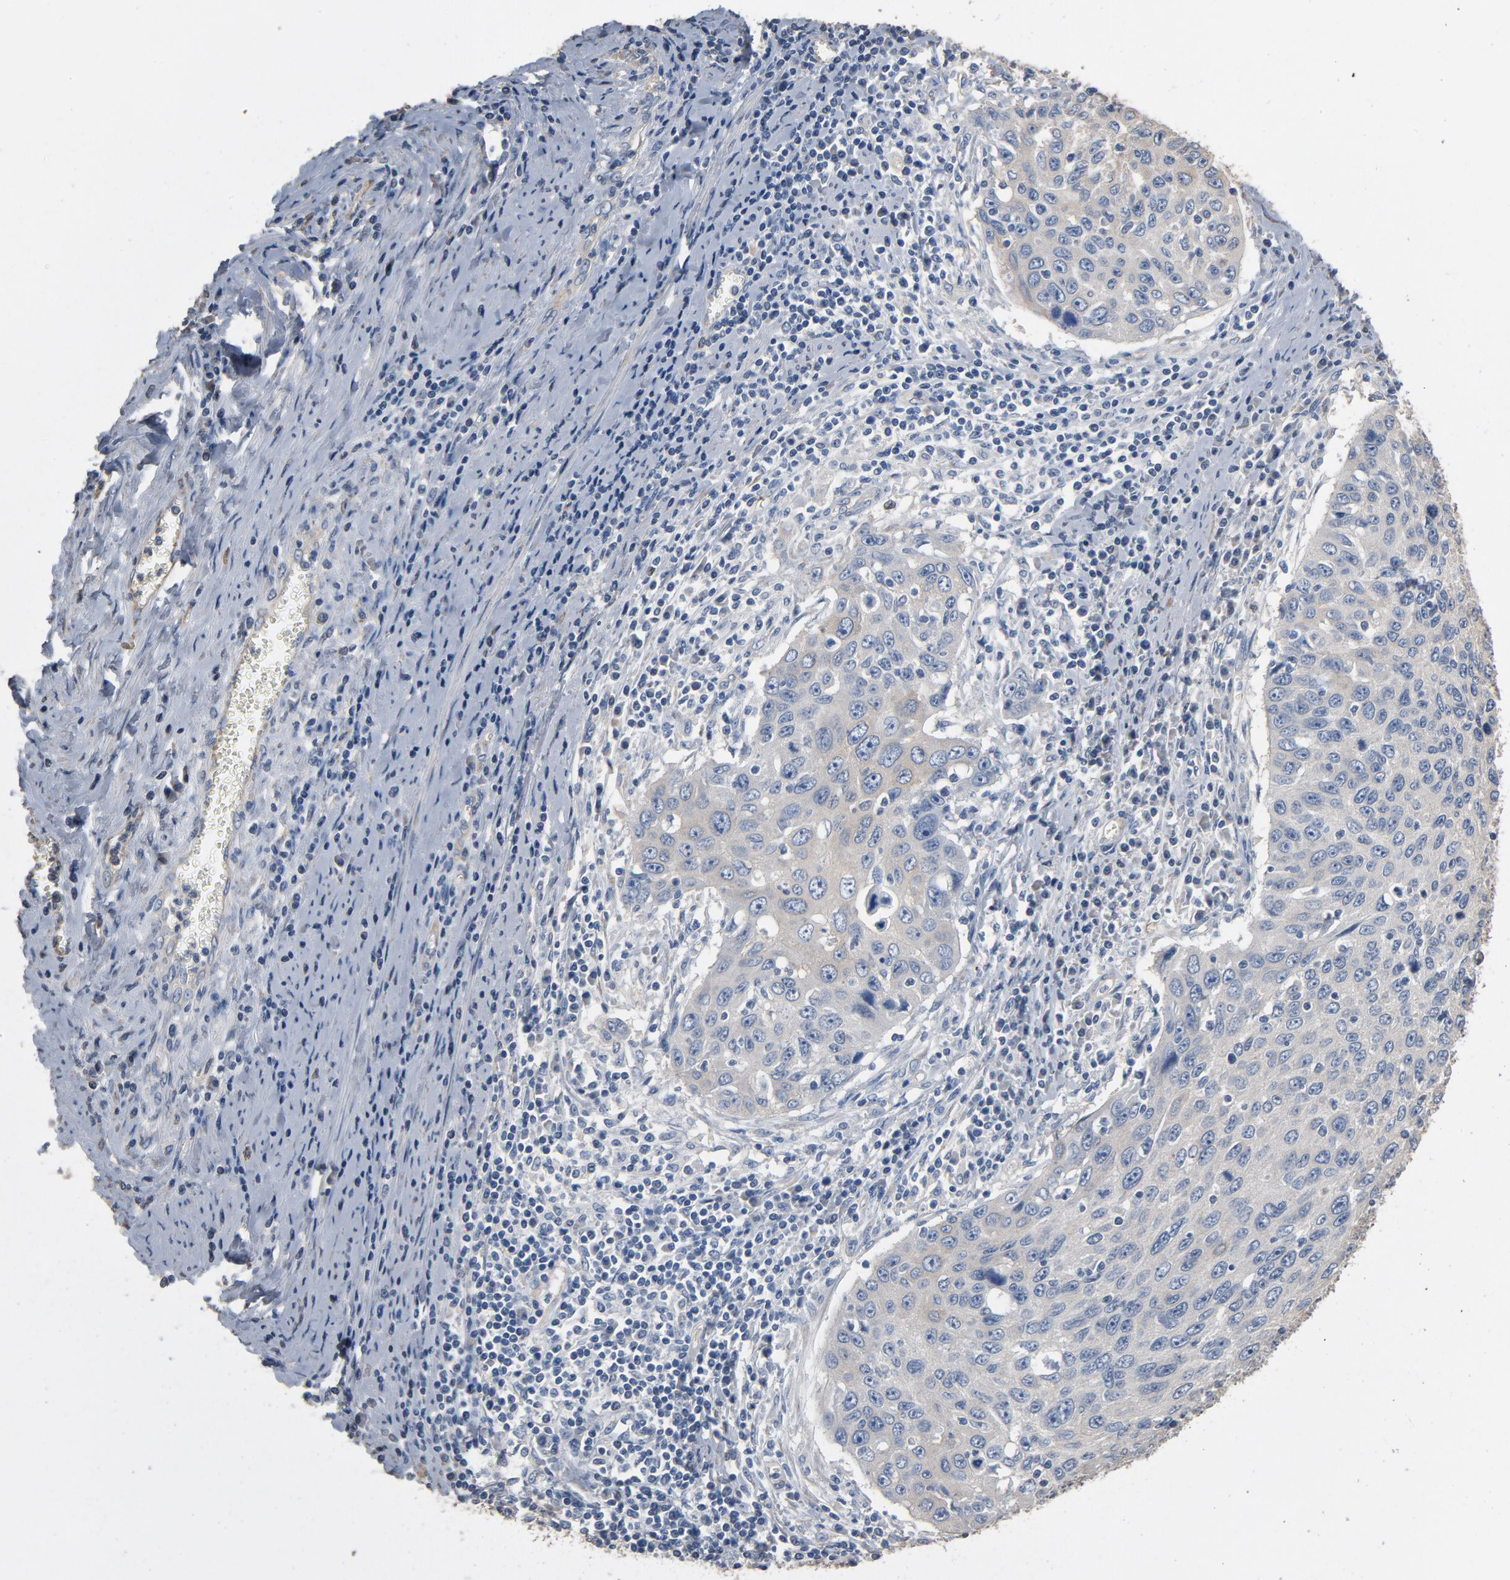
{"staining": {"intensity": "negative", "quantity": "none", "location": "none"}, "tissue": "cervical cancer", "cell_type": "Tumor cells", "image_type": "cancer", "snomed": [{"axis": "morphology", "description": "Squamous cell carcinoma, NOS"}, {"axis": "topography", "description": "Cervix"}], "caption": "Tumor cells show no significant expression in cervical cancer (squamous cell carcinoma).", "gene": "SOX6", "patient": {"sex": "female", "age": 53}}